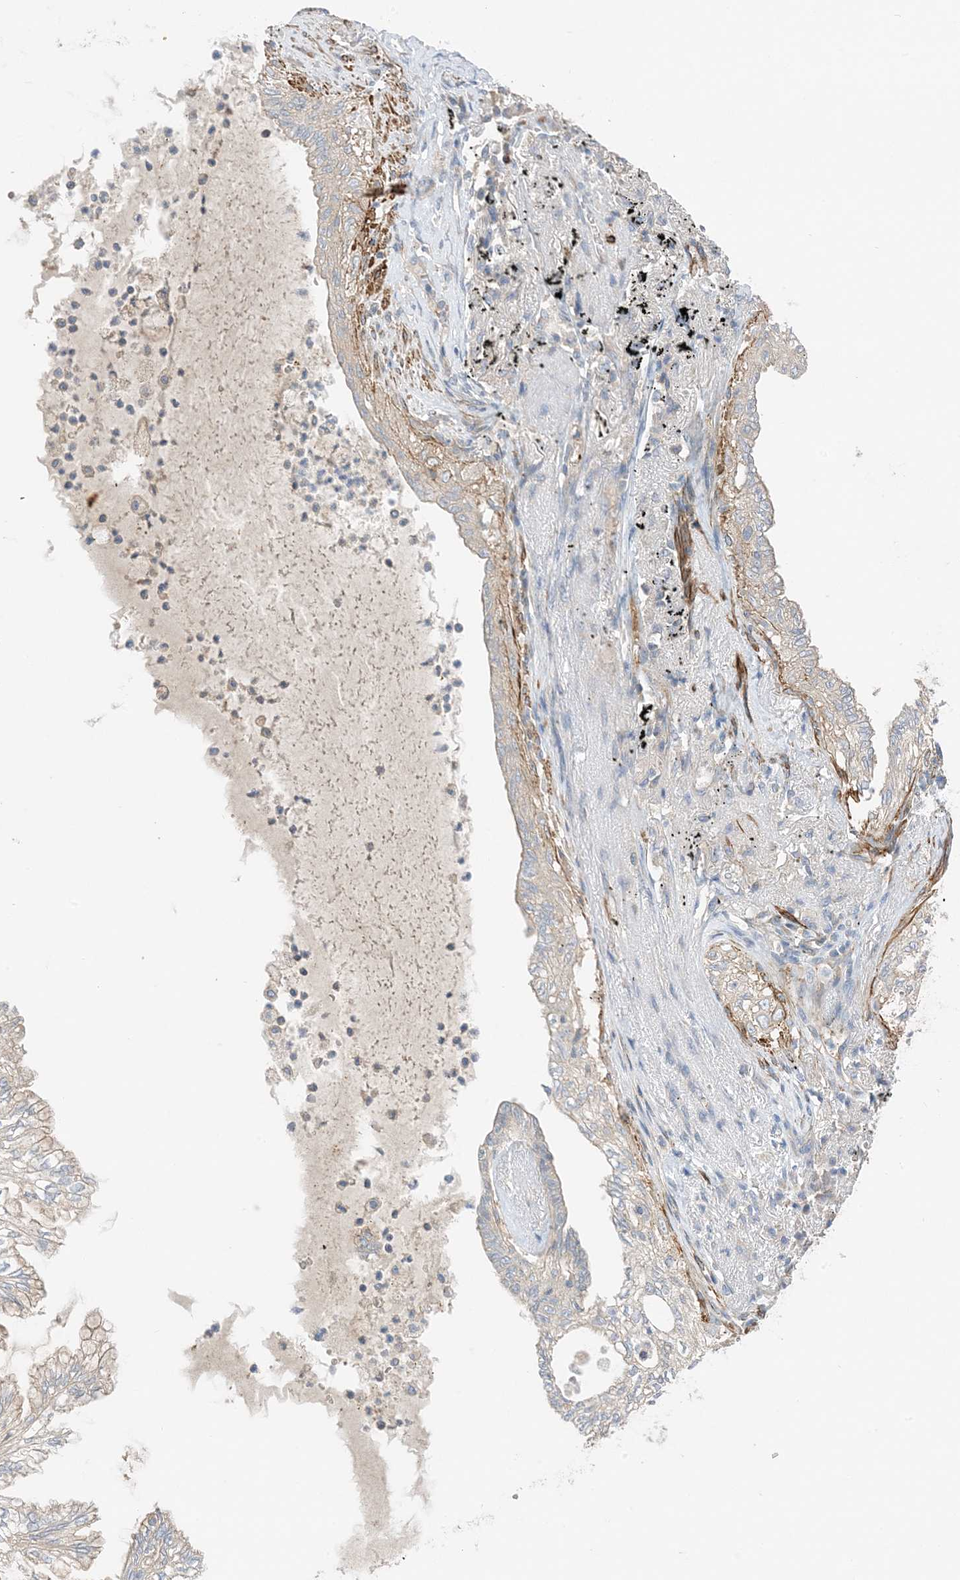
{"staining": {"intensity": "weak", "quantity": "25%-75%", "location": "cytoplasmic/membranous"}, "tissue": "lung cancer", "cell_type": "Tumor cells", "image_type": "cancer", "snomed": [{"axis": "morphology", "description": "Adenocarcinoma, NOS"}, {"axis": "topography", "description": "Lung"}], "caption": "Immunohistochemical staining of lung cancer exhibits weak cytoplasmic/membranous protein positivity in about 25%-75% of tumor cells.", "gene": "KIFBP", "patient": {"sex": "female", "age": 70}}